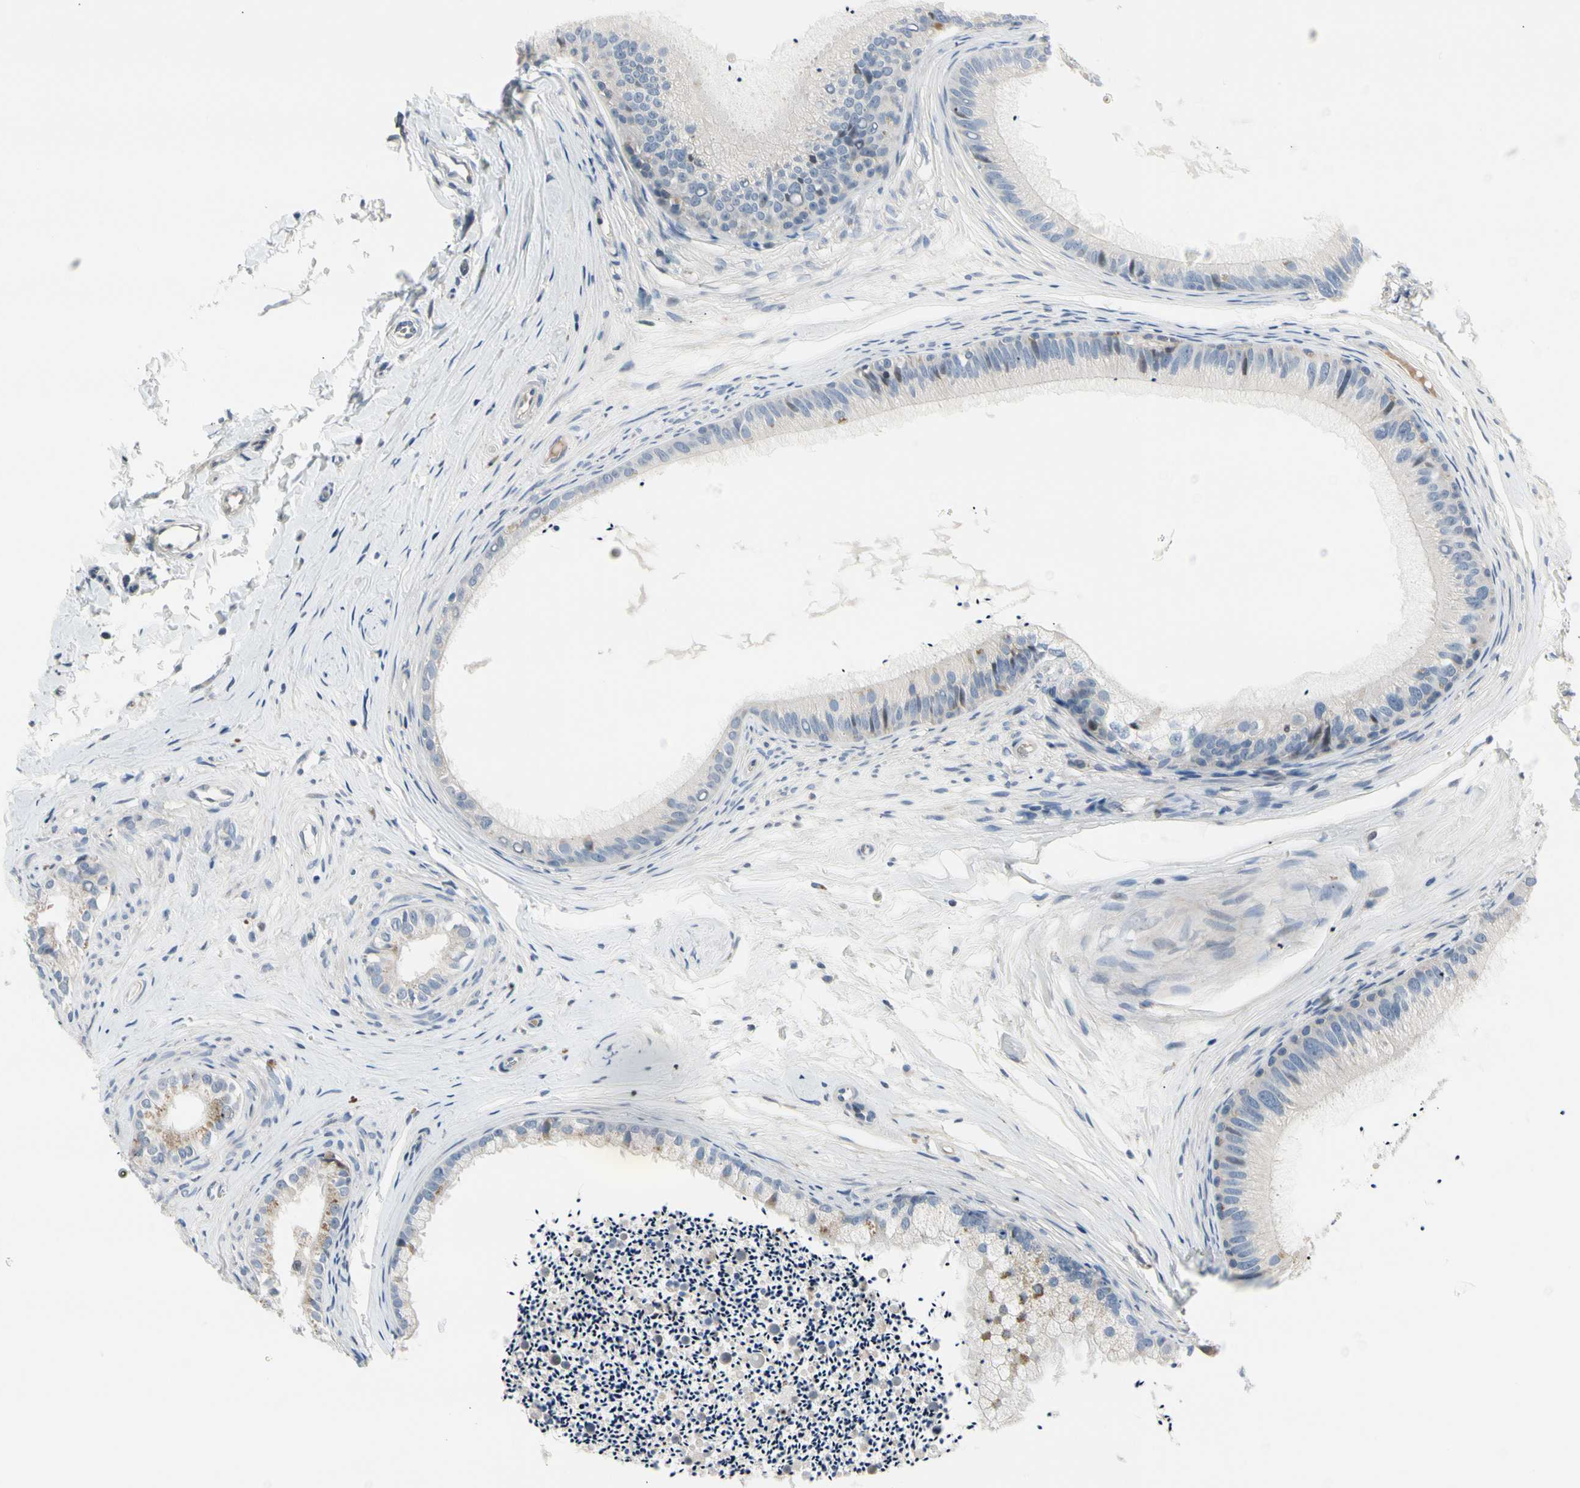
{"staining": {"intensity": "moderate", "quantity": "<25%", "location": "cytoplasmic/membranous"}, "tissue": "epididymis", "cell_type": "Glandular cells", "image_type": "normal", "snomed": [{"axis": "morphology", "description": "Normal tissue, NOS"}, {"axis": "topography", "description": "Epididymis"}], "caption": "High-power microscopy captured an immunohistochemistry (IHC) photomicrograph of unremarkable epididymis, revealing moderate cytoplasmic/membranous expression in about <25% of glandular cells. Nuclei are stained in blue.", "gene": "NFASC", "patient": {"sex": "male", "age": 56}}